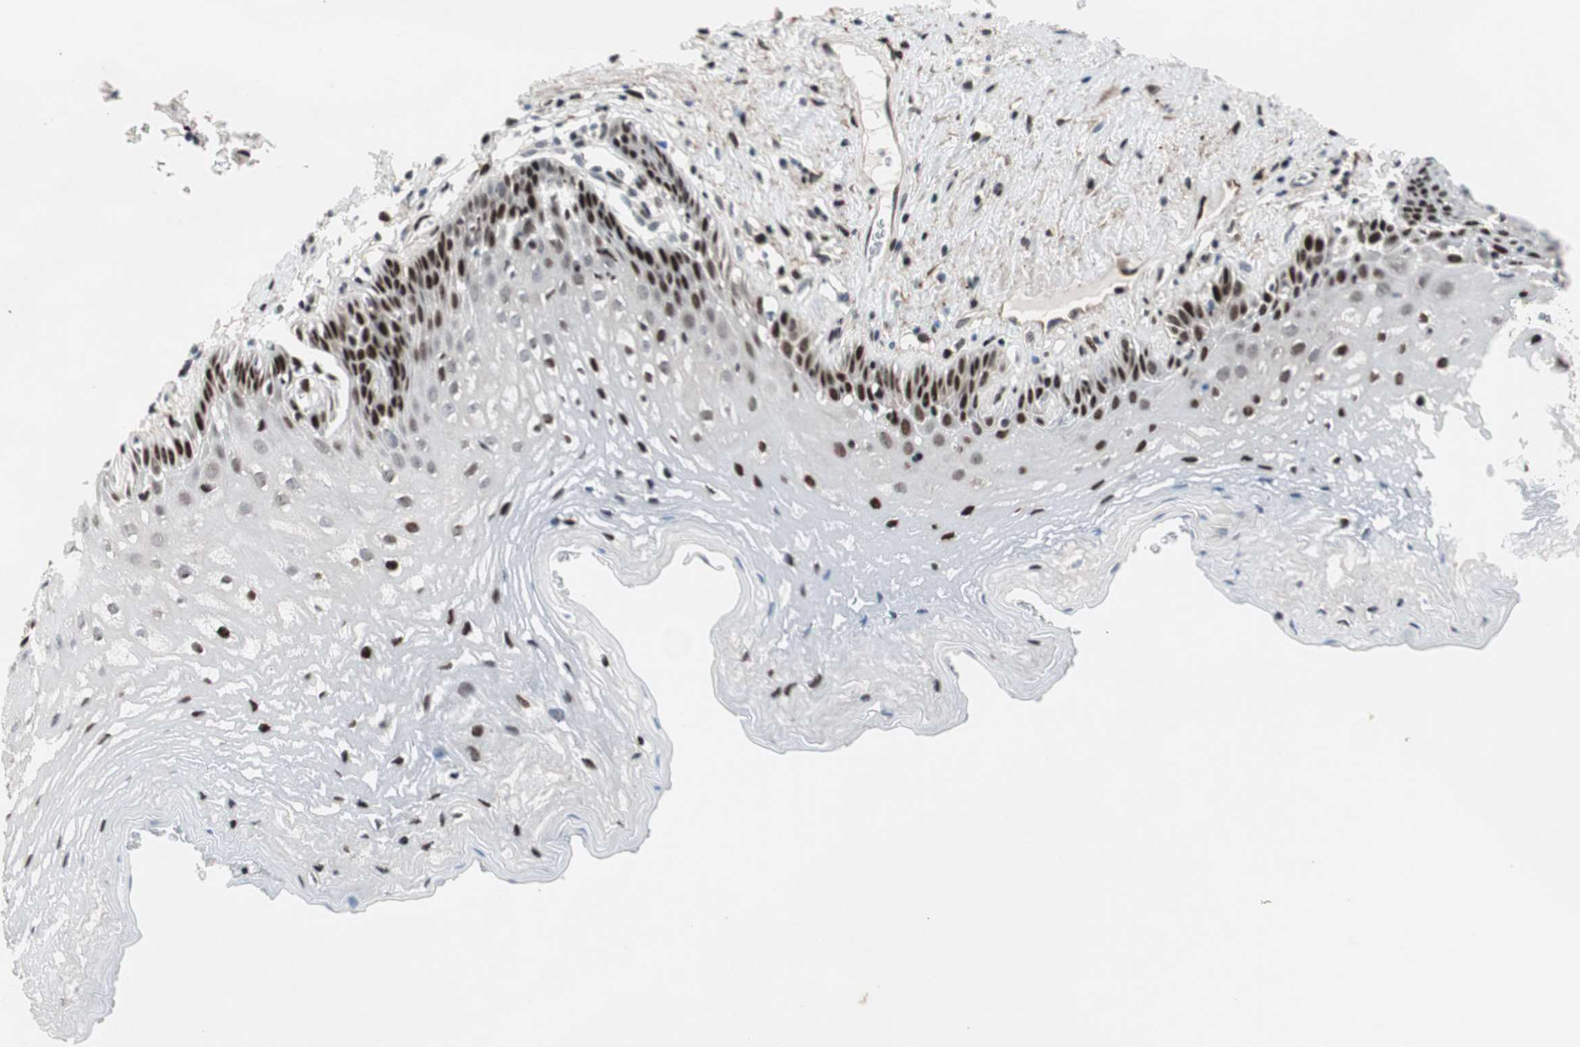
{"staining": {"intensity": "strong", "quantity": "25%-75%", "location": "nuclear"}, "tissue": "esophagus", "cell_type": "Squamous epithelial cells", "image_type": "normal", "snomed": [{"axis": "morphology", "description": "Normal tissue, NOS"}, {"axis": "topography", "description": "Esophagus"}], "caption": "Protein staining of normal esophagus exhibits strong nuclear staining in about 25%-75% of squamous epithelial cells. (DAB (3,3'-diaminobenzidine) IHC, brown staining for protein, blue staining for nuclei).", "gene": "FBXO44", "patient": {"sex": "female", "age": 70}}